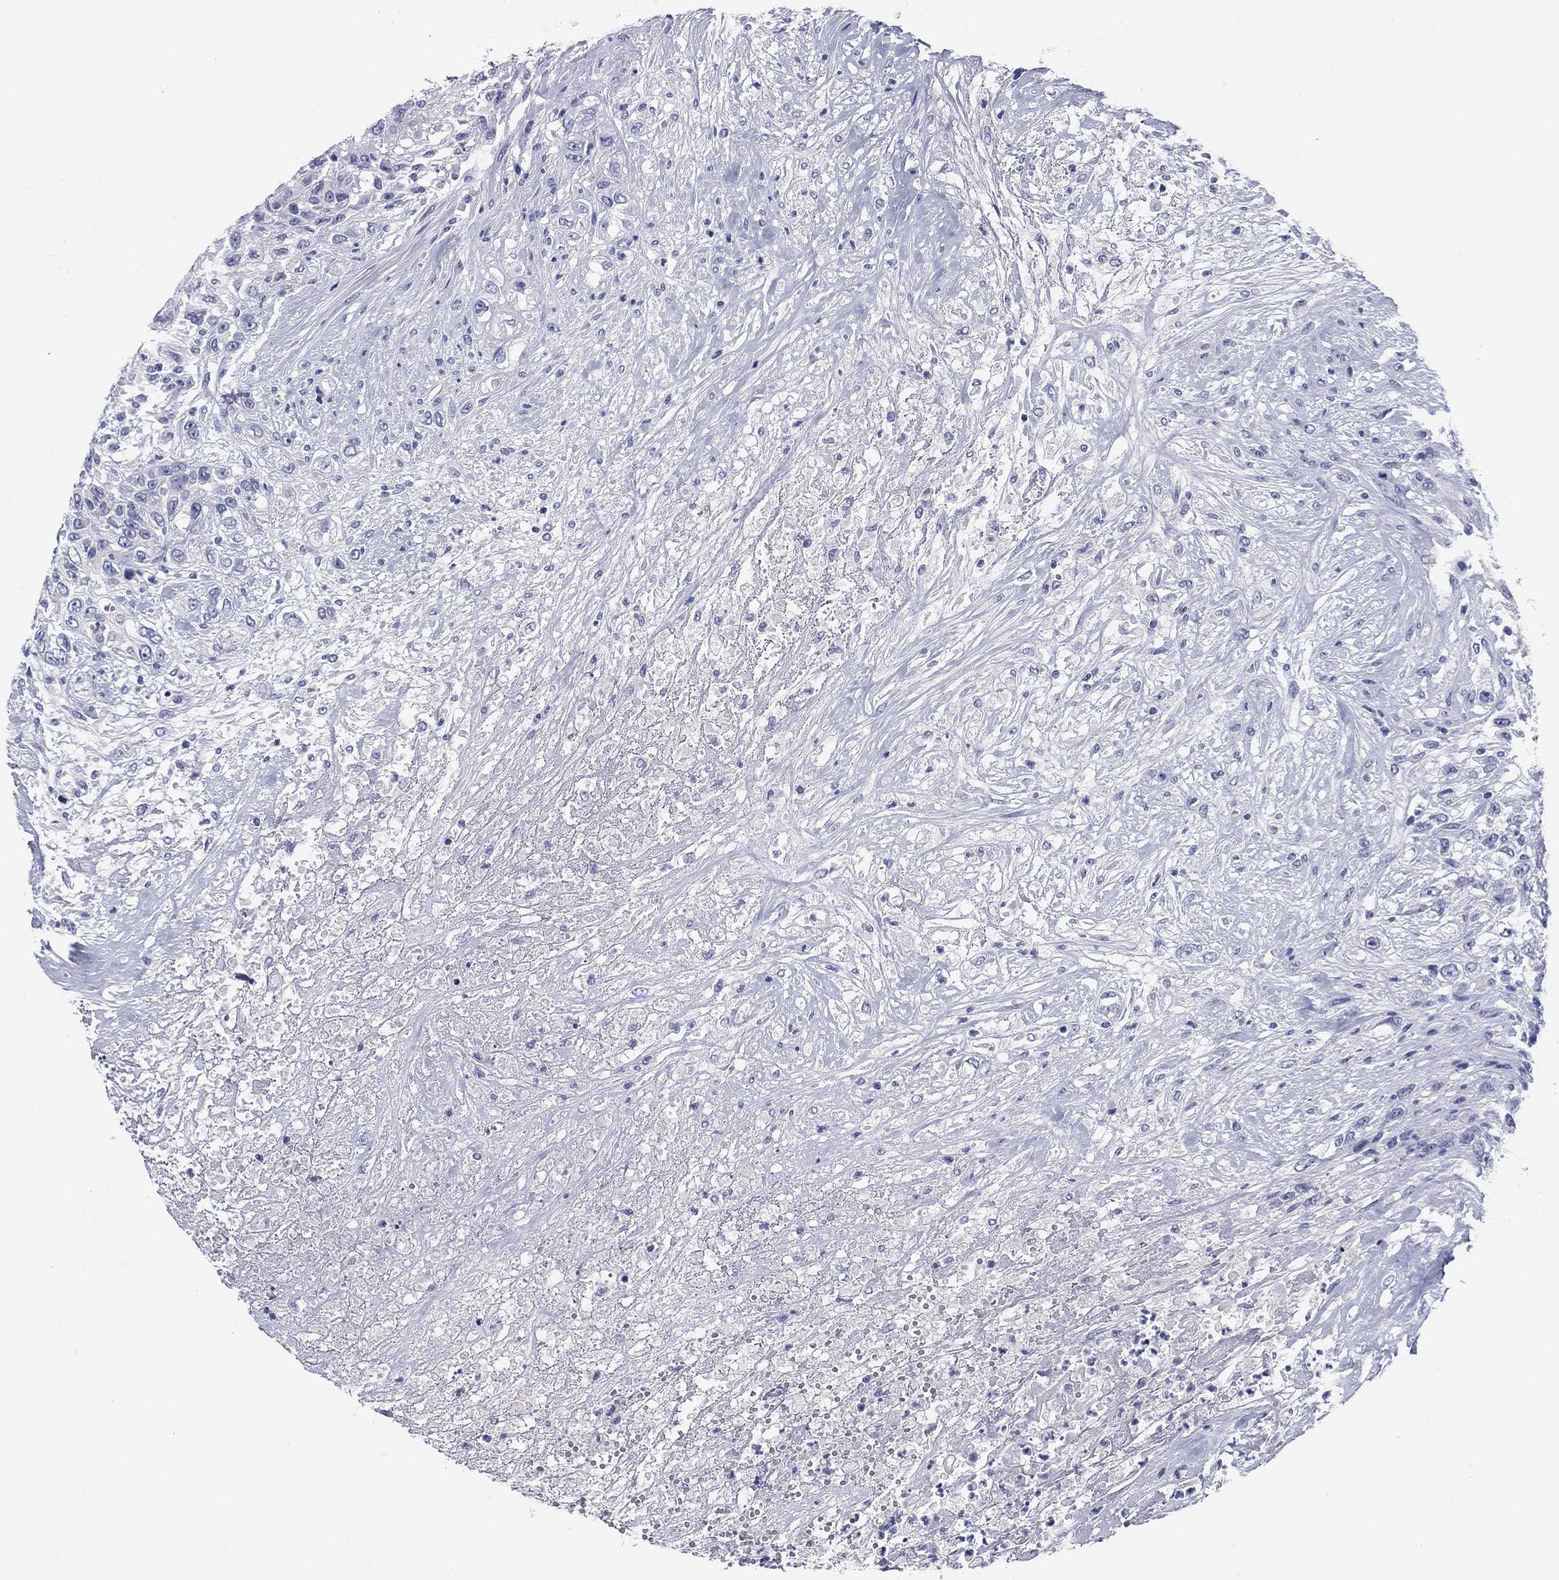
{"staining": {"intensity": "negative", "quantity": "none", "location": "none"}, "tissue": "urothelial cancer", "cell_type": "Tumor cells", "image_type": "cancer", "snomed": [{"axis": "morphology", "description": "Urothelial carcinoma, High grade"}, {"axis": "topography", "description": "Urinary bladder"}], "caption": "DAB (3,3'-diaminobenzidine) immunohistochemical staining of urothelial cancer exhibits no significant expression in tumor cells. Nuclei are stained in blue.", "gene": "KCNH1", "patient": {"sex": "female", "age": 56}}